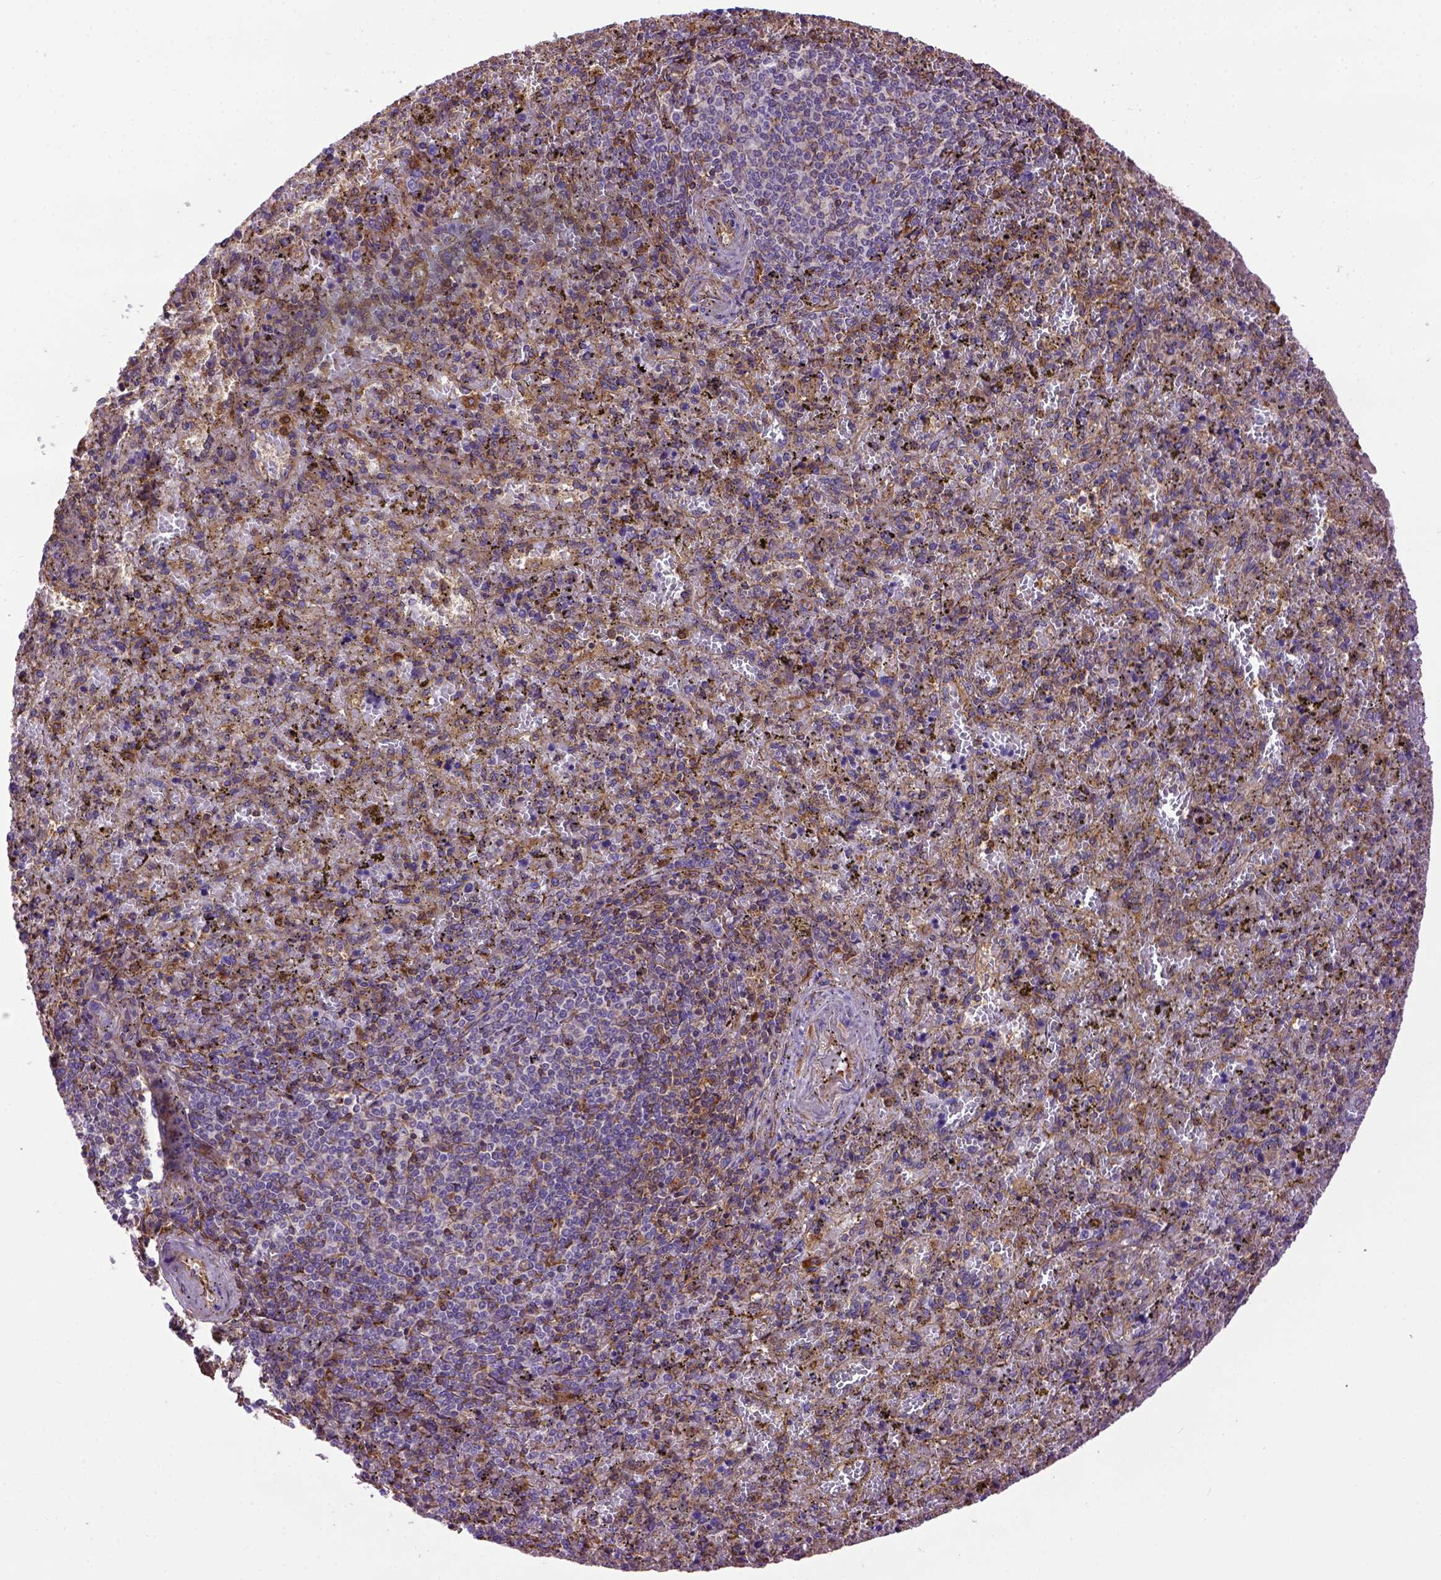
{"staining": {"intensity": "moderate", "quantity": "25%-75%", "location": "cytoplasmic/membranous"}, "tissue": "spleen", "cell_type": "Cells in red pulp", "image_type": "normal", "snomed": [{"axis": "morphology", "description": "Normal tissue, NOS"}, {"axis": "topography", "description": "Spleen"}], "caption": "IHC photomicrograph of benign human spleen stained for a protein (brown), which exhibits medium levels of moderate cytoplasmic/membranous positivity in about 25%-75% of cells in red pulp.", "gene": "MVP", "patient": {"sex": "female", "age": 50}}